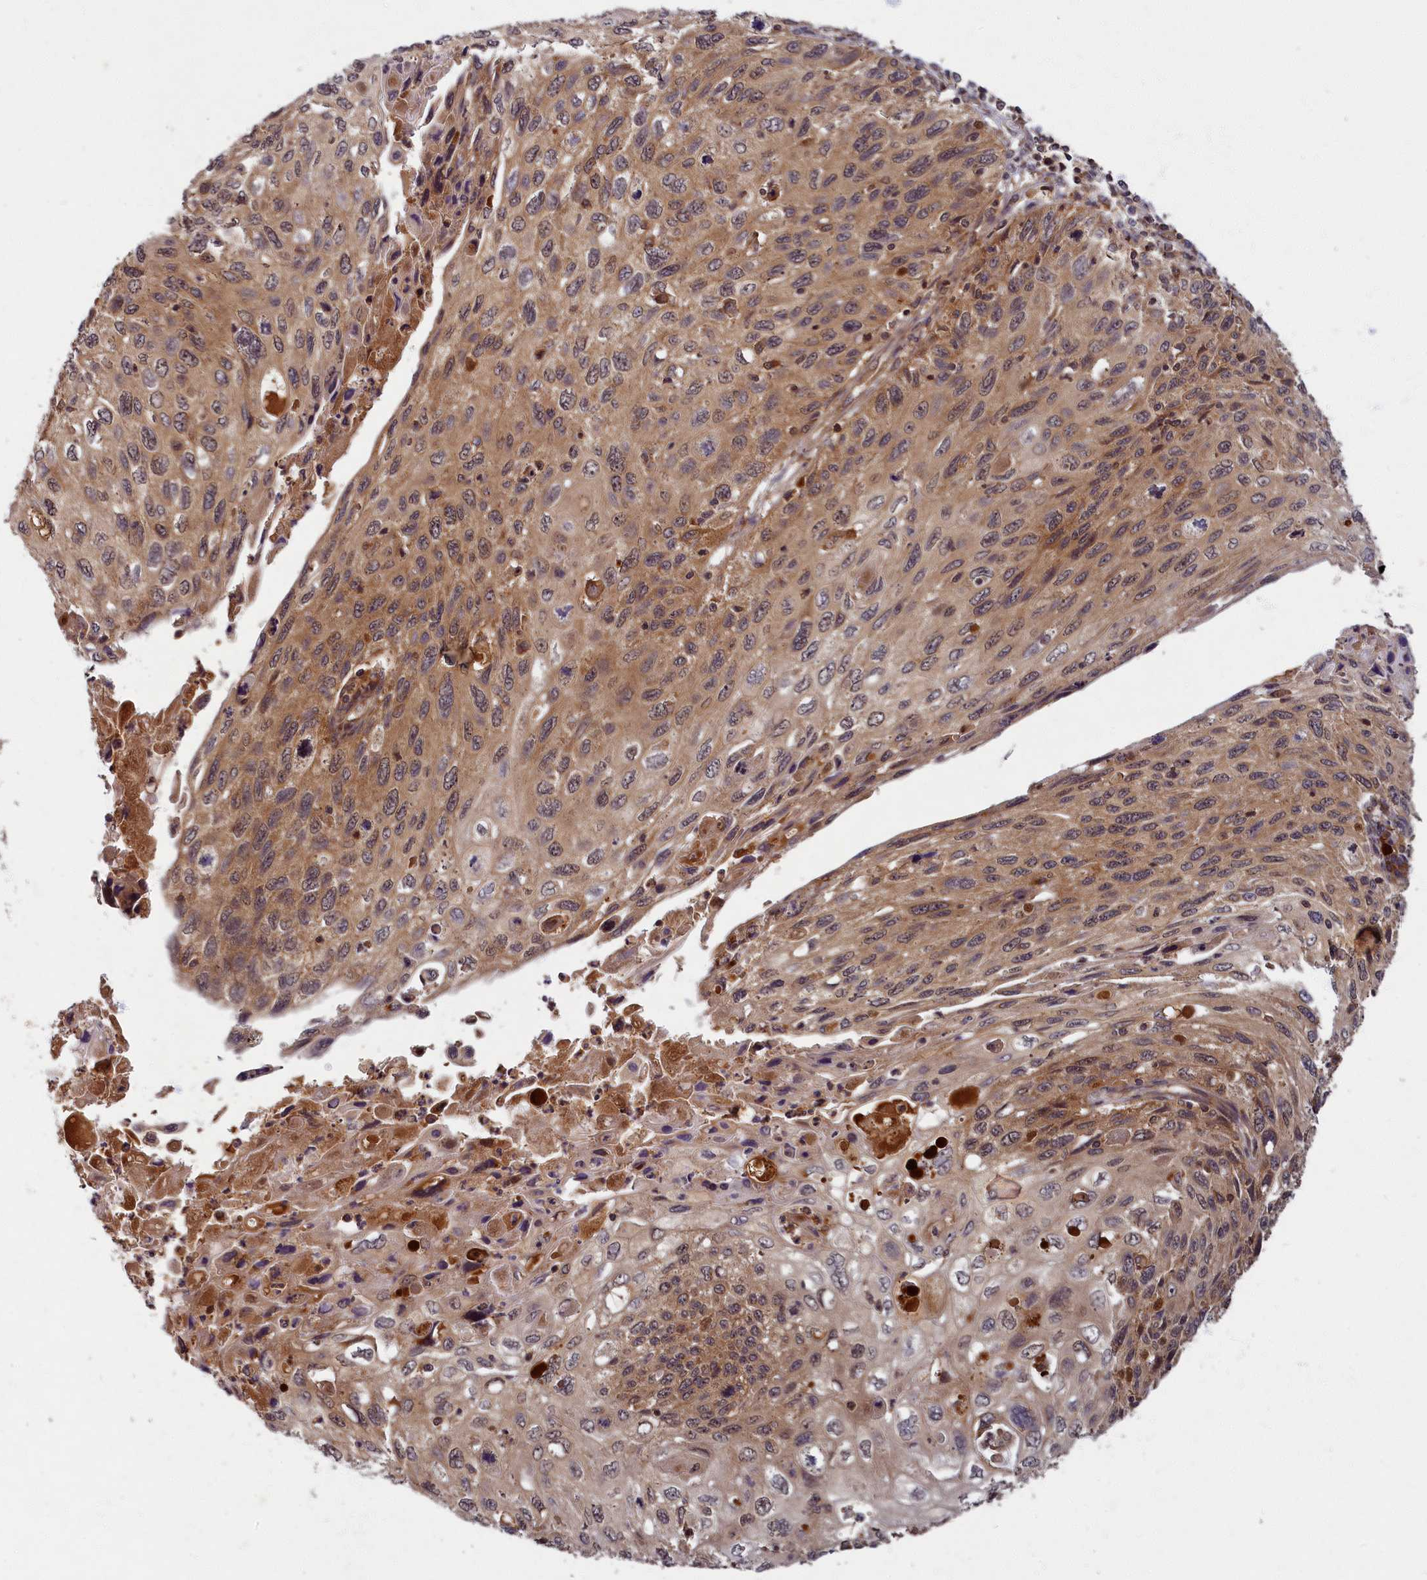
{"staining": {"intensity": "moderate", "quantity": ">75%", "location": "cytoplasmic/membranous"}, "tissue": "cervical cancer", "cell_type": "Tumor cells", "image_type": "cancer", "snomed": [{"axis": "morphology", "description": "Squamous cell carcinoma, NOS"}, {"axis": "topography", "description": "Cervix"}], "caption": "Human squamous cell carcinoma (cervical) stained for a protein (brown) reveals moderate cytoplasmic/membranous positive expression in about >75% of tumor cells.", "gene": "BICD1", "patient": {"sex": "female", "age": 70}}